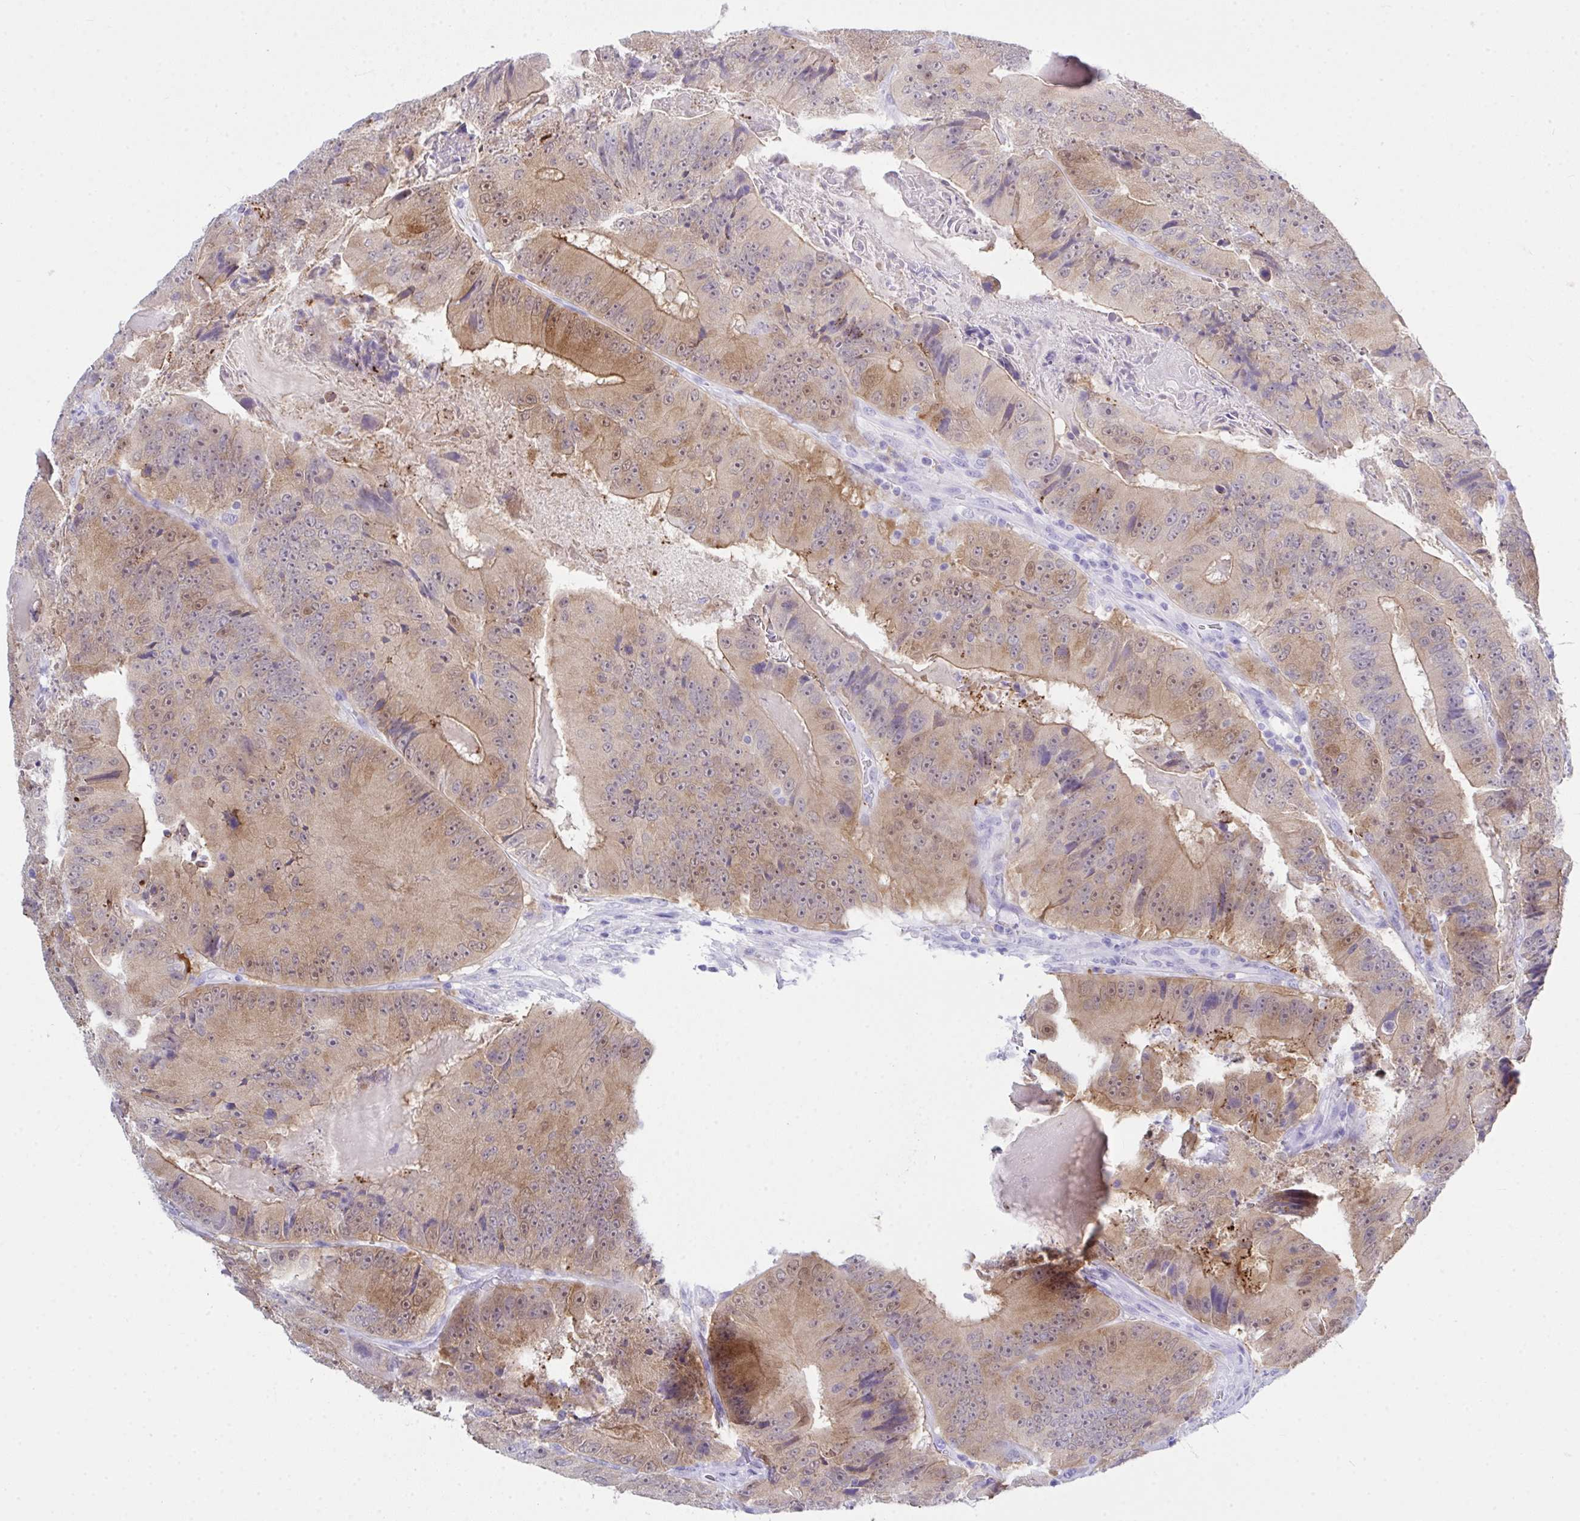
{"staining": {"intensity": "weak", "quantity": "25%-75%", "location": "cytoplasmic/membranous"}, "tissue": "colorectal cancer", "cell_type": "Tumor cells", "image_type": "cancer", "snomed": [{"axis": "morphology", "description": "Adenocarcinoma, NOS"}, {"axis": "topography", "description": "Colon"}], "caption": "Protein staining reveals weak cytoplasmic/membranous staining in approximately 25%-75% of tumor cells in colorectal cancer.", "gene": "LGALS4", "patient": {"sex": "female", "age": 86}}